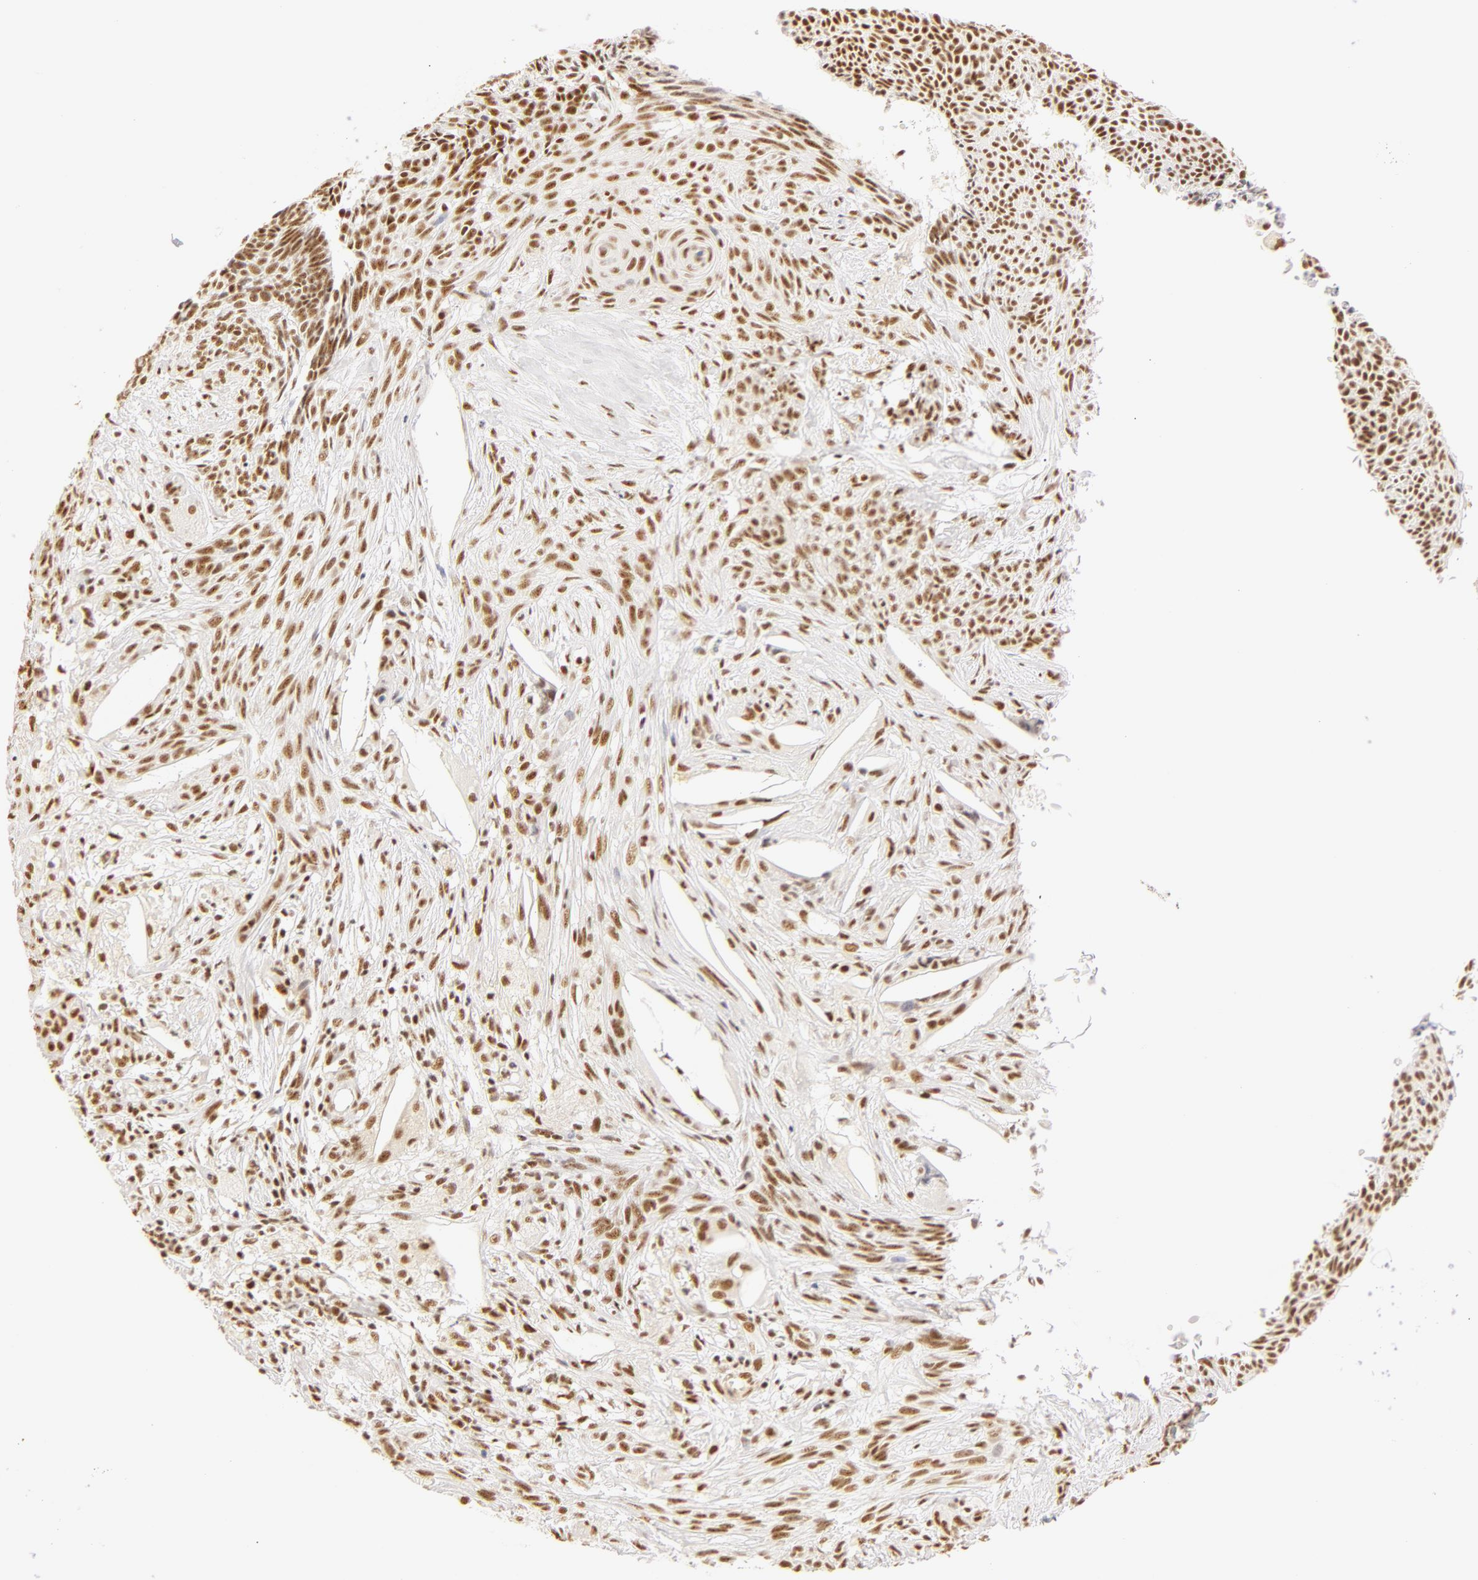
{"staining": {"intensity": "weak", "quantity": ">75%", "location": "nuclear"}, "tissue": "skin cancer", "cell_type": "Tumor cells", "image_type": "cancer", "snomed": [{"axis": "morphology", "description": "Basal cell carcinoma"}, {"axis": "topography", "description": "Skin"}], "caption": "Protein expression analysis of skin cancer (basal cell carcinoma) reveals weak nuclear expression in approximately >75% of tumor cells.", "gene": "RBM39", "patient": {"sex": "male", "age": 84}}